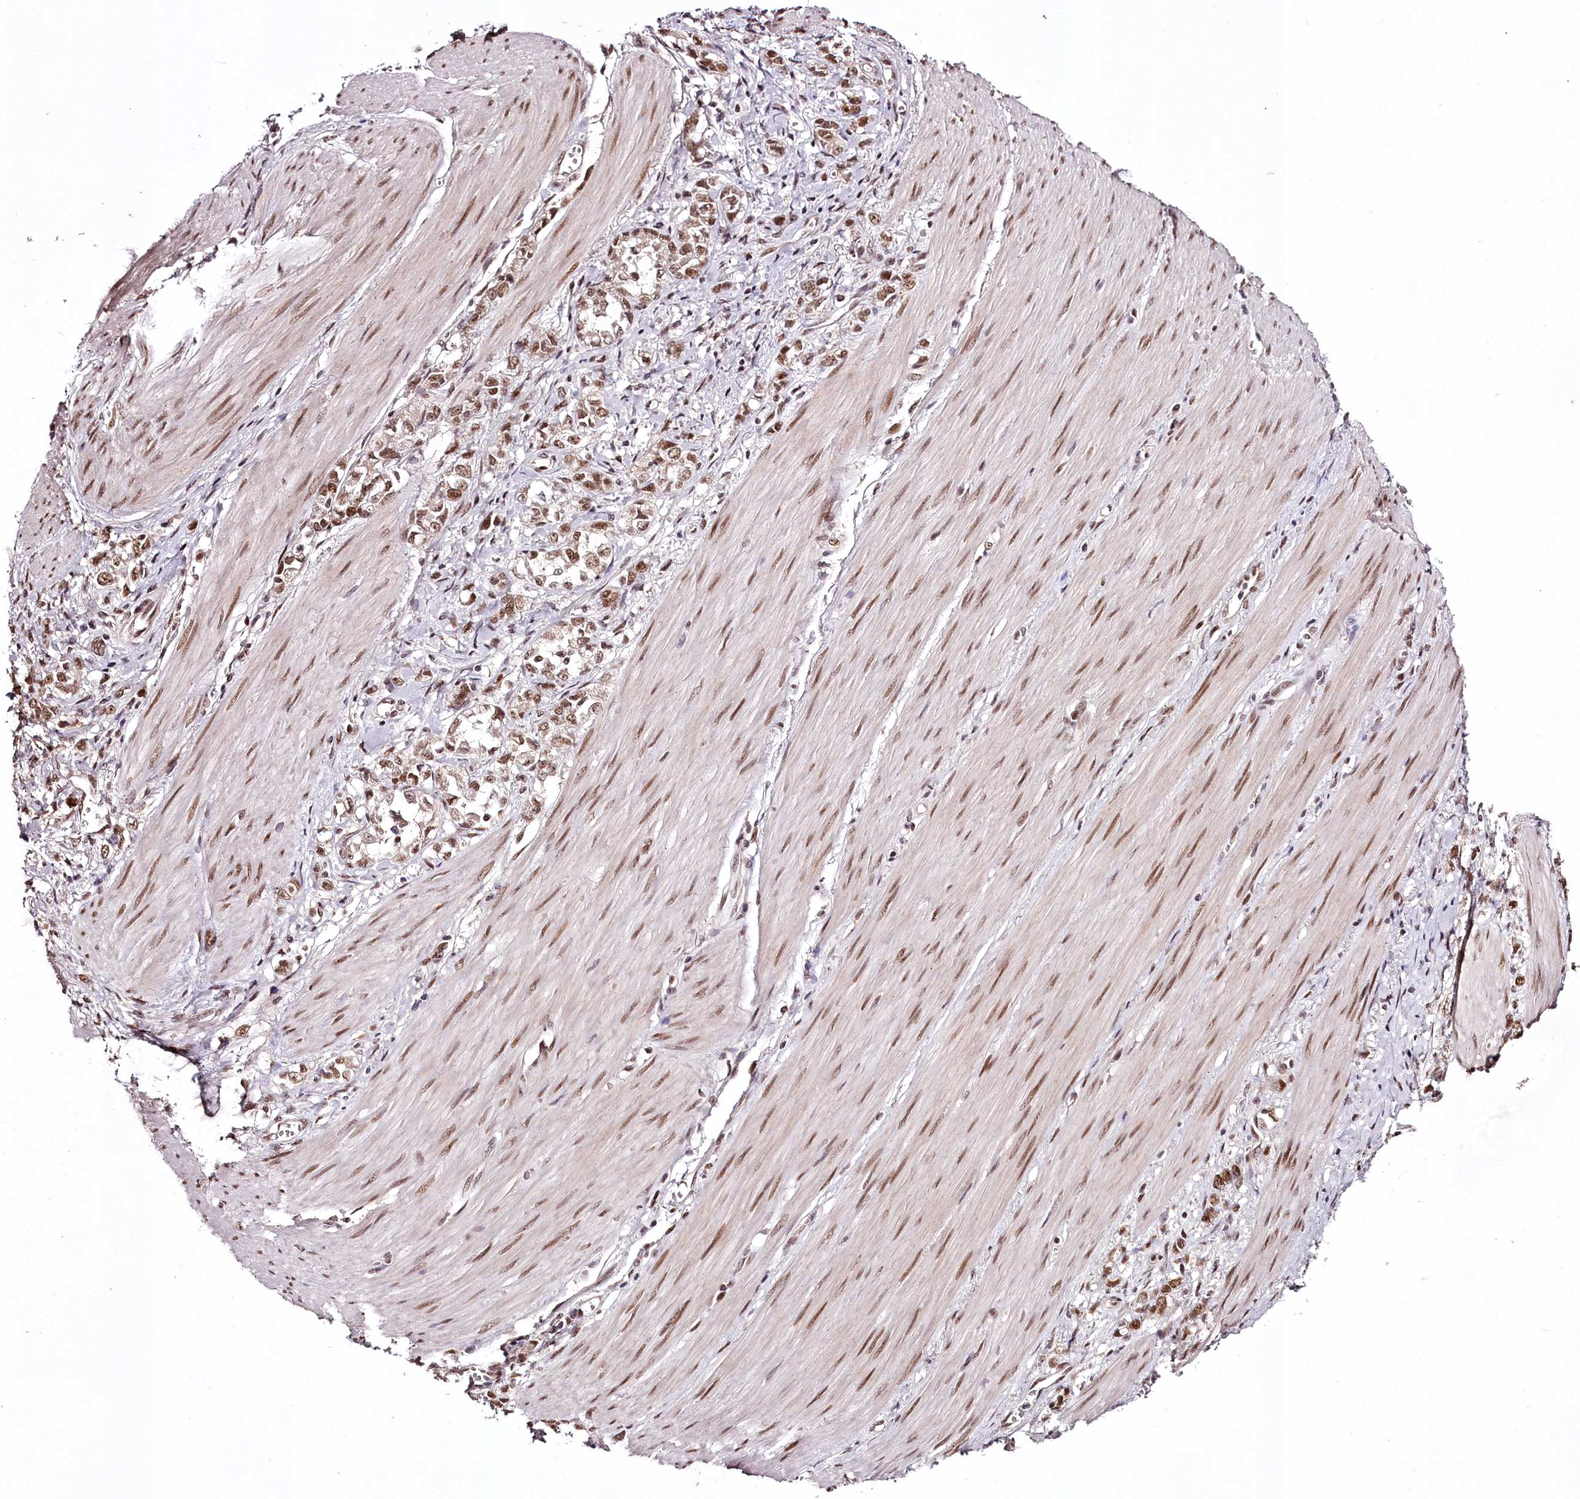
{"staining": {"intensity": "moderate", "quantity": ">75%", "location": "nuclear"}, "tissue": "stomach cancer", "cell_type": "Tumor cells", "image_type": "cancer", "snomed": [{"axis": "morphology", "description": "Adenocarcinoma, NOS"}, {"axis": "topography", "description": "Stomach"}], "caption": "Protein staining shows moderate nuclear positivity in approximately >75% of tumor cells in stomach cancer (adenocarcinoma). (Stains: DAB in brown, nuclei in blue, Microscopy: brightfield microscopy at high magnification).", "gene": "TTC33", "patient": {"sex": "female", "age": 76}}